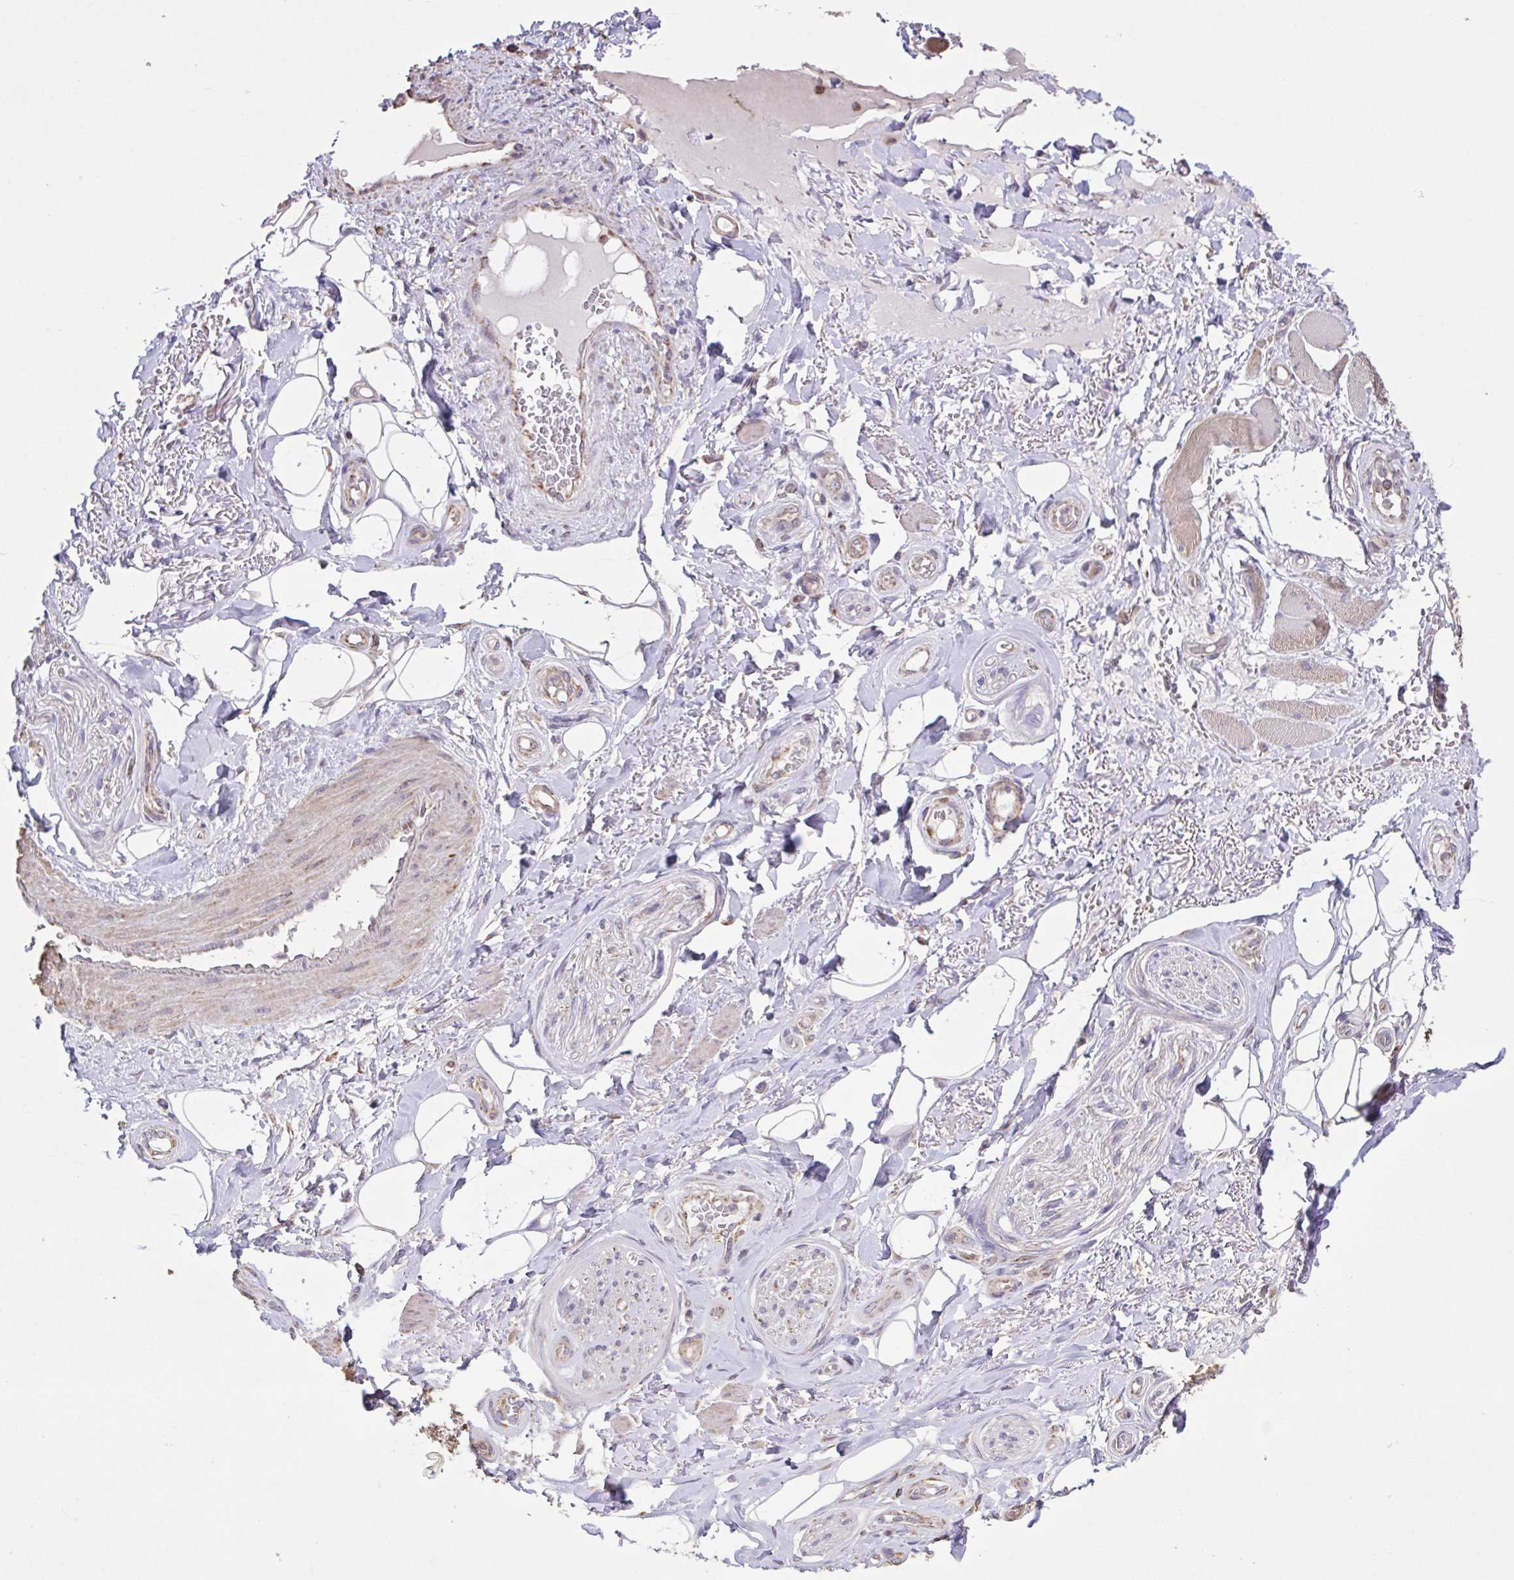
{"staining": {"intensity": "negative", "quantity": "none", "location": "none"}, "tissue": "adipose tissue", "cell_type": "Adipocytes", "image_type": "normal", "snomed": [{"axis": "morphology", "description": "Normal tissue, NOS"}, {"axis": "topography", "description": "Anal"}, {"axis": "topography", "description": "Peripheral nerve tissue"}], "caption": "DAB immunohistochemical staining of benign human adipose tissue exhibits no significant positivity in adipocytes.", "gene": "DIP2B", "patient": {"sex": "male", "age": 53}}